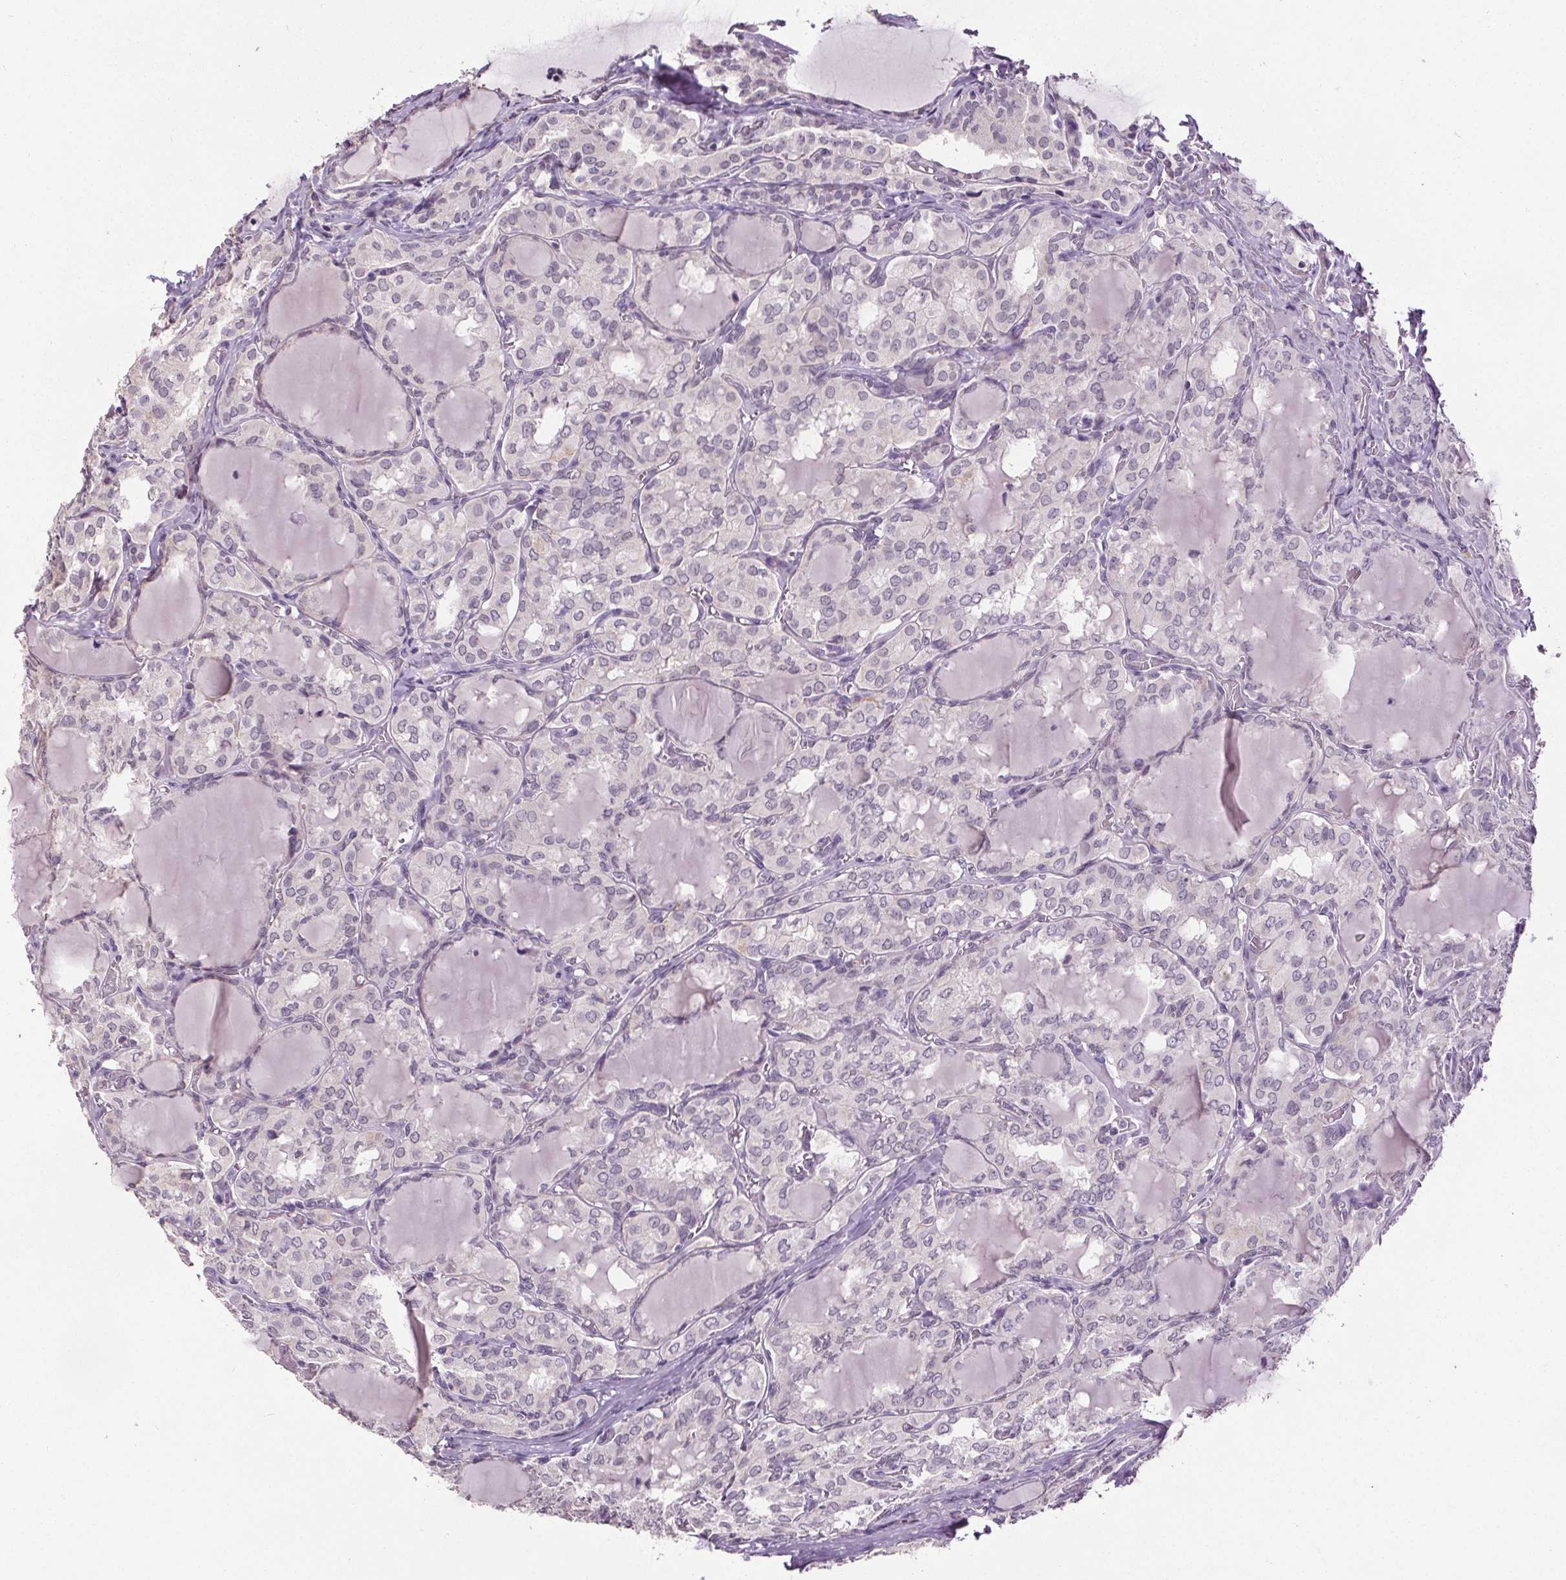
{"staining": {"intensity": "negative", "quantity": "none", "location": "none"}, "tissue": "thyroid cancer", "cell_type": "Tumor cells", "image_type": "cancer", "snomed": [{"axis": "morphology", "description": "Papillary adenocarcinoma, NOS"}, {"axis": "topography", "description": "Thyroid gland"}], "caption": "Thyroid cancer was stained to show a protein in brown. There is no significant positivity in tumor cells.", "gene": "SLC2A9", "patient": {"sex": "male", "age": 20}}